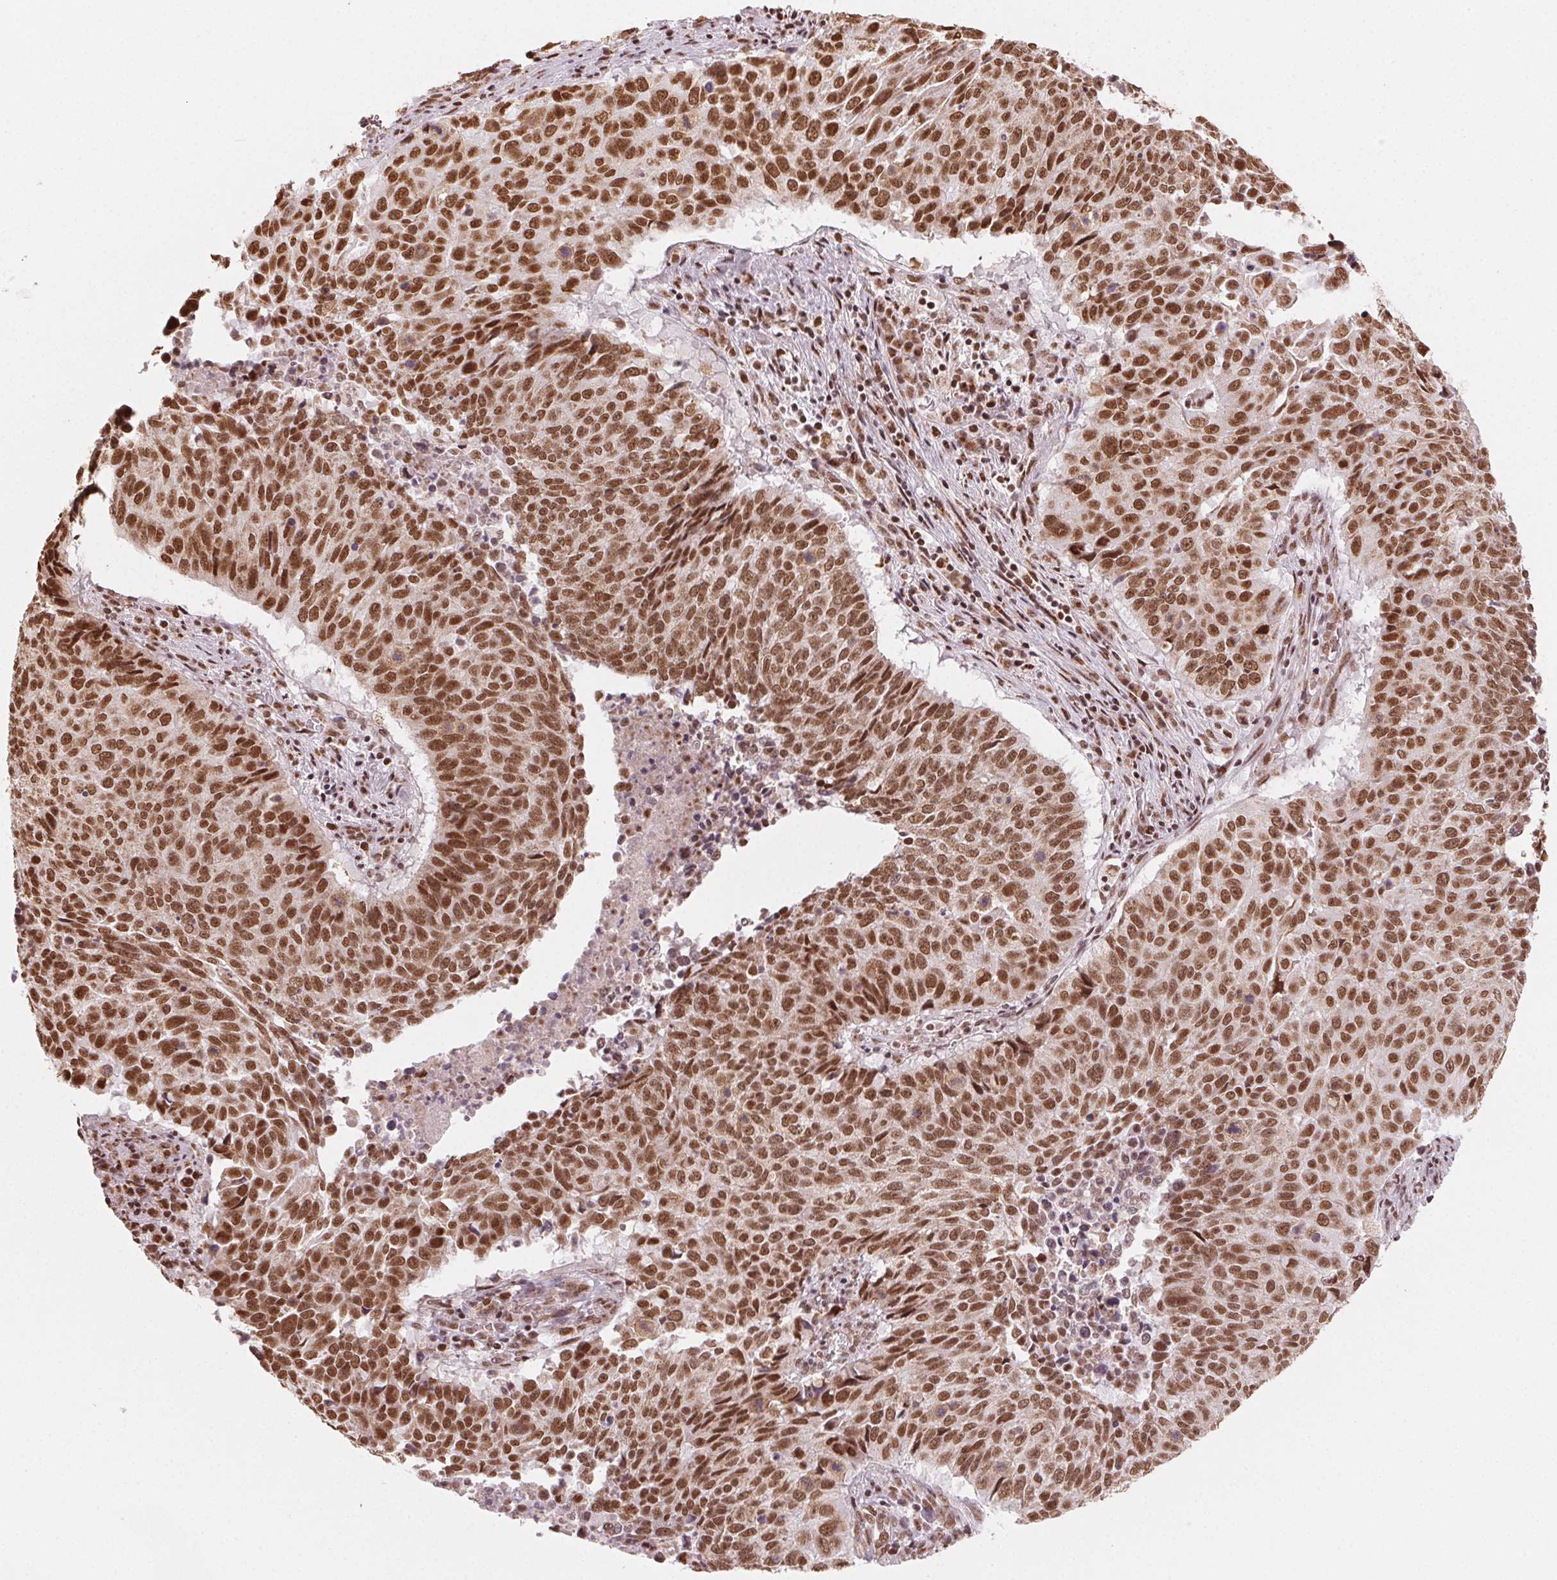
{"staining": {"intensity": "strong", "quantity": ">75%", "location": "nuclear"}, "tissue": "lung cancer", "cell_type": "Tumor cells", "image_type": "cancer", "snomed": [{"axis": "morphology", "description": "Normal tissue, NOS"}, {"axis": "morphology", "description": "Squamous cell carcinoma, NOS"}, {"axis": "topography", "description": "Bronchus"}, {"axis": "topography", "description": "Lung"}], "caption": "A photomicrograph showing strong nuclear positivity in approximately >75% of tumor cells in lung cancer, as visualized by brown immunohistochemical staining.", "gene": "TOPORS", "patient": {"sex": "male", "age": 64}}